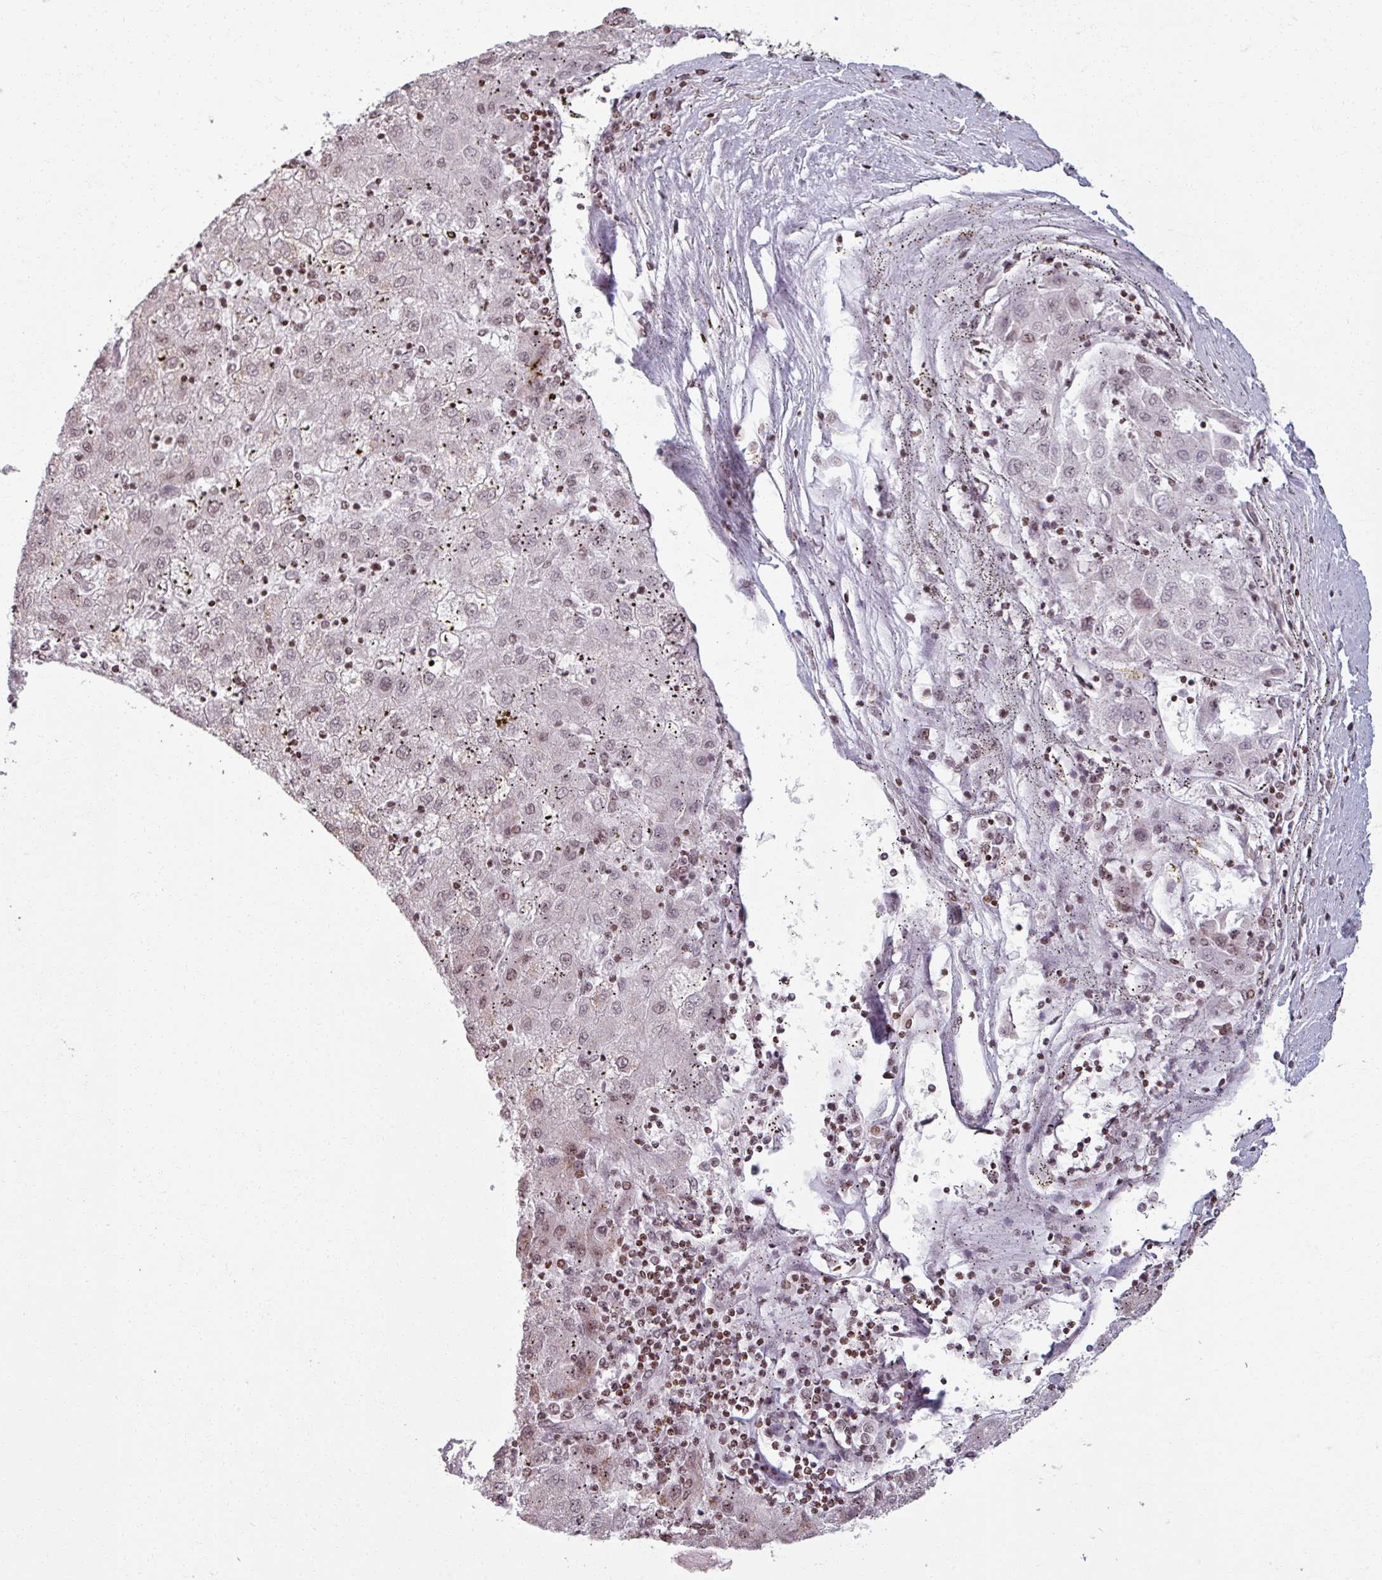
{"staining": {"intensity": "weak", "quantity": ">75%", "location": "nuclear"}, "tissue": "liver cancer", "cell_type": "Tumor cells", "image_type": "cancer", "snomed": [{"axis": "morphology", "description": "Carcinoma, Hepatocellular, NOS"}, {"axis": "topography", "description": "Liver"}], "caption": "IHC micrograph of hepatocellular carcinoma (liver) stained for a protein (brown), which reveals low levels of weak nuclear positivity in approximately >75% of tumor cells.", "gene": "NCOR1", "patient": {"sex": "male", "age": 72}}